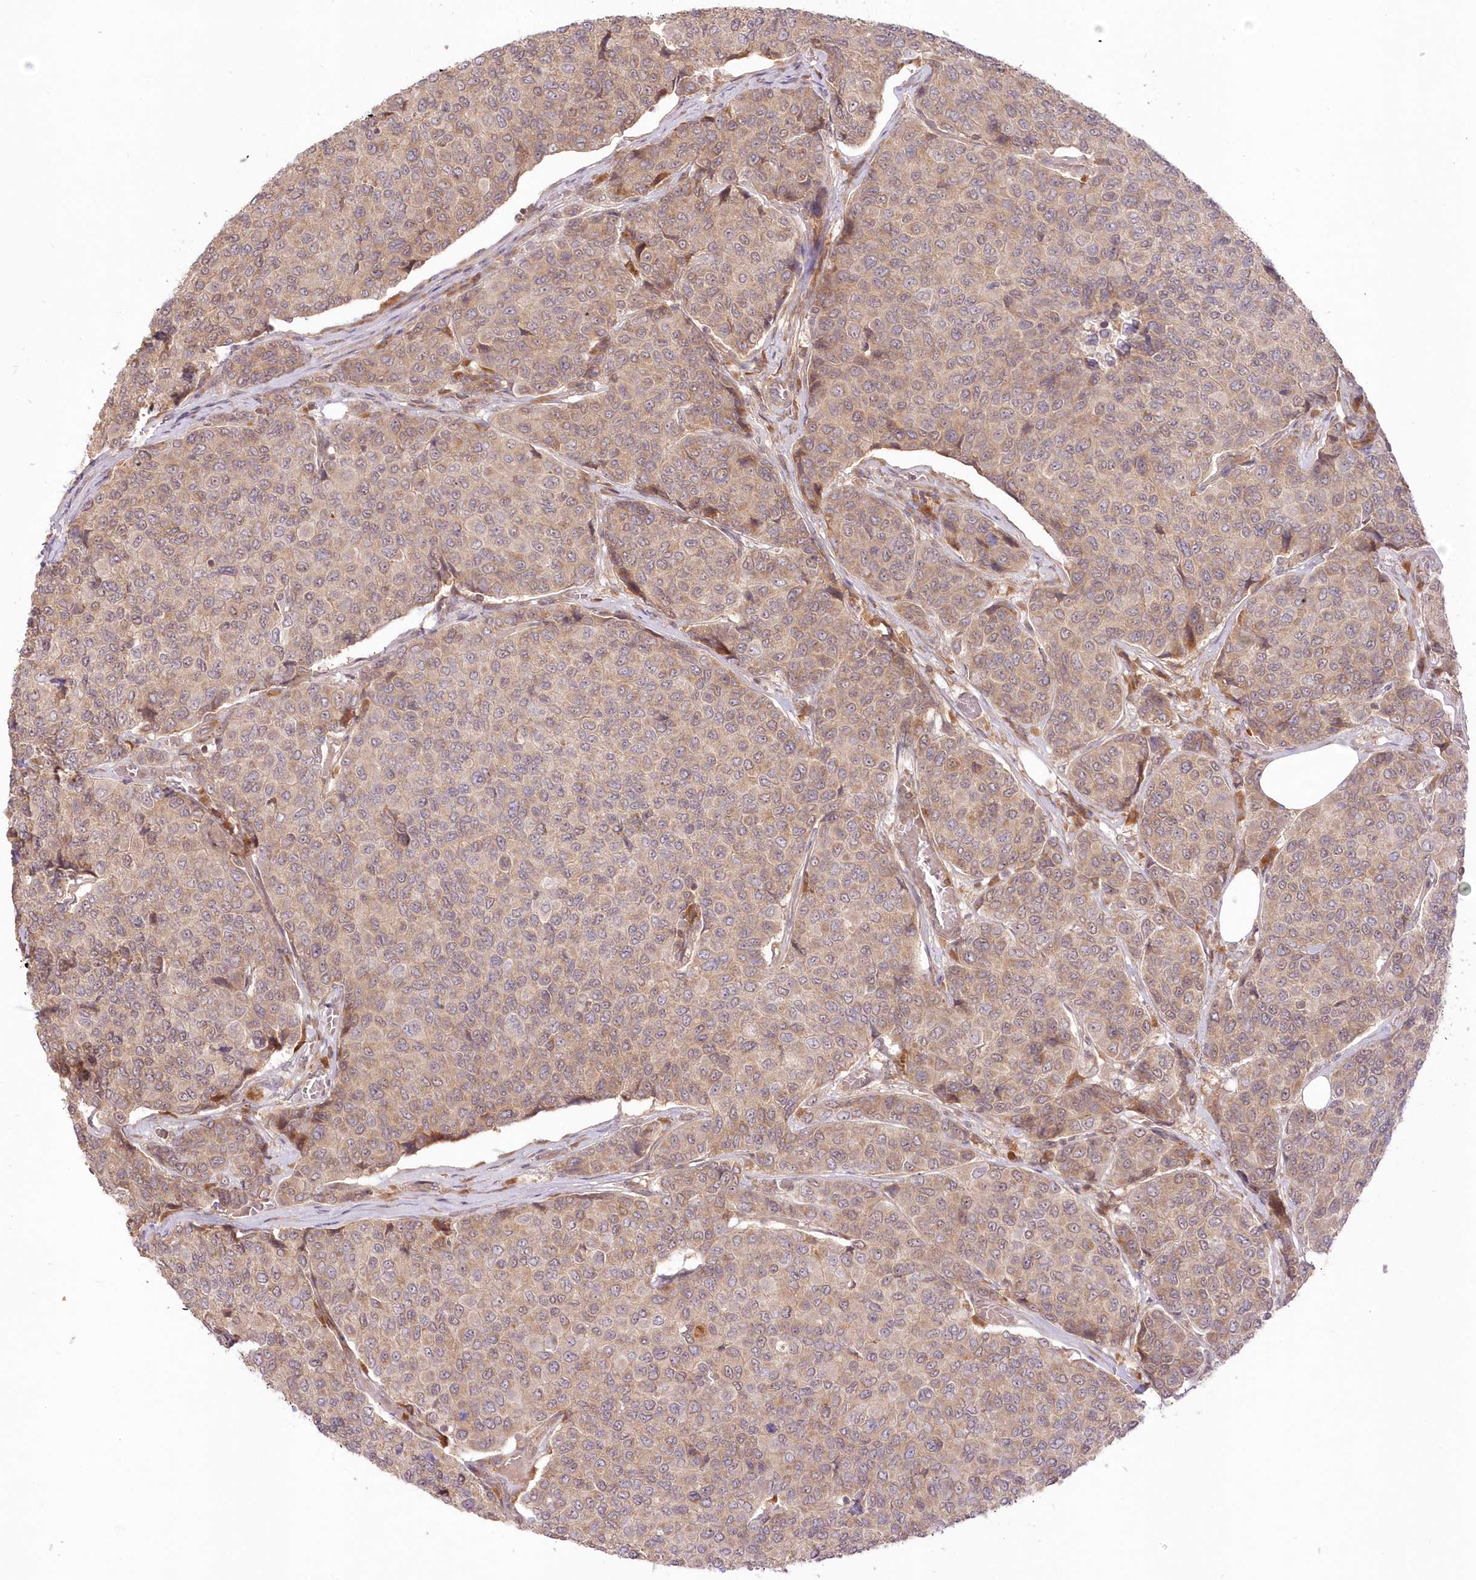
{"staining": {"intensity": "weak", "quantity": ">75%", "location": "cytoplasmic/membranous"}, "tissue": "breast cancer", "cell_type": "Tumor cells", "image_type": "cancer", "snomed": [{"axis": "morphology", "description": "Duct carcinoma"}, {"axis": "topography", "description": "Breast"}], "caption": "Immunohistochemical staining of human breast infiltrating ductal carcinoma exhibits low levels of weak cytoplasmic/membranous protein expression in approximately >75% of tumor cells.", "gene": "MTMR3", "patient": {"sex": "female", "age": 55}}